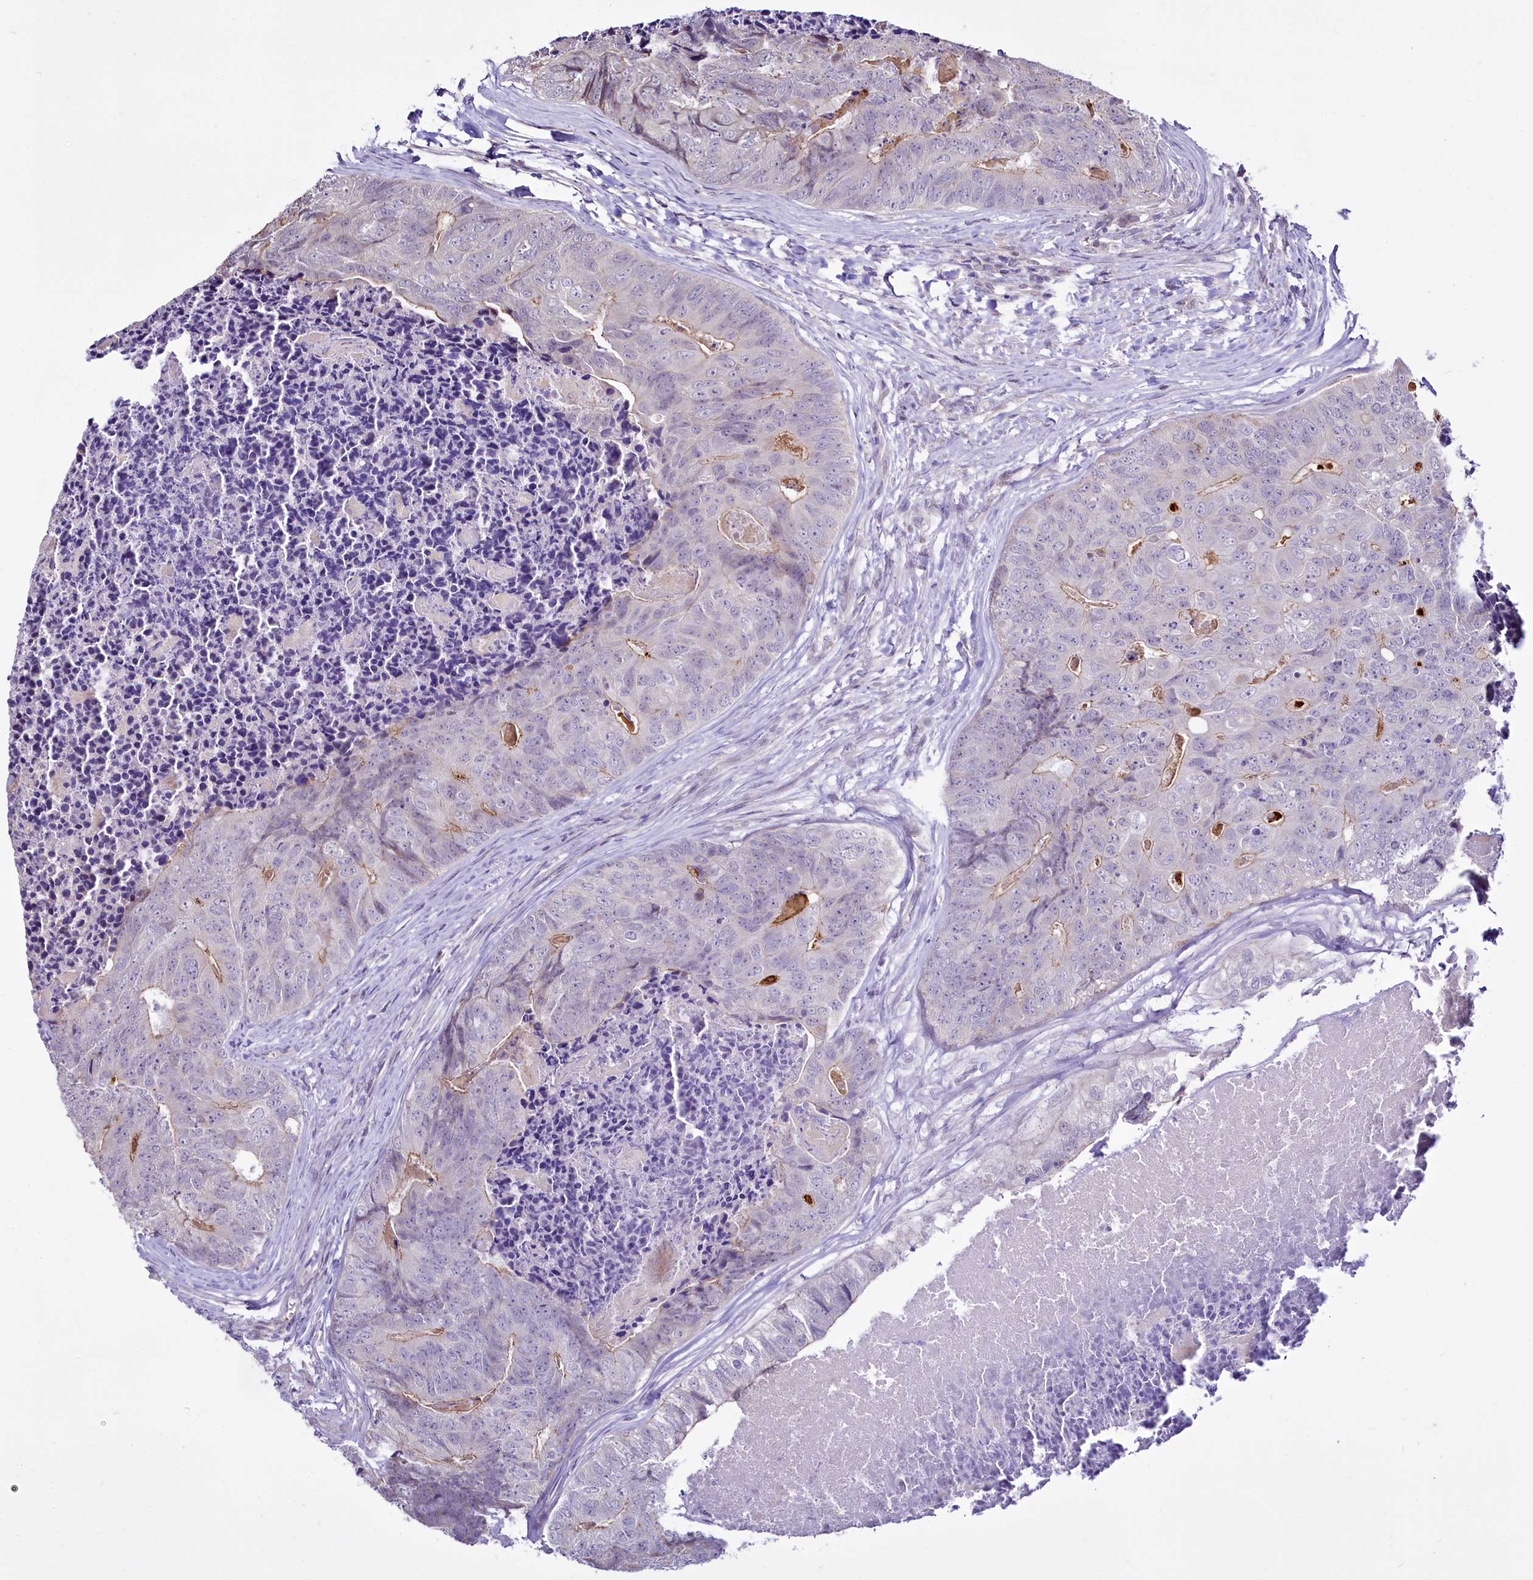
{"staining": {"intensity": "weak", "quantity": "<25%", "location": "cytoplasmic/membranous"}, "tissue": "colorectal cancer", "cell_type": "Tumor cells", "image_type": "cancer", "snomed": [{"axis": "morphology", "description": "Adenocarcinoma, NOS"}, {"axis": "topography", "description": "Colon"}], "caption": "Colorectal cancer (adenocarcinoma) was stained to show a protein in brown. There is no significant expression in tumor cells. Brightfield microscopy of immunohistochemistry (IHC) stained with DAB (3,3'-diaminobenzidine) (brown) and hematoxylin (blue), captured at high magnification.", "gene": "BANK1", "patient": {"sex": "female", "age": 67}}